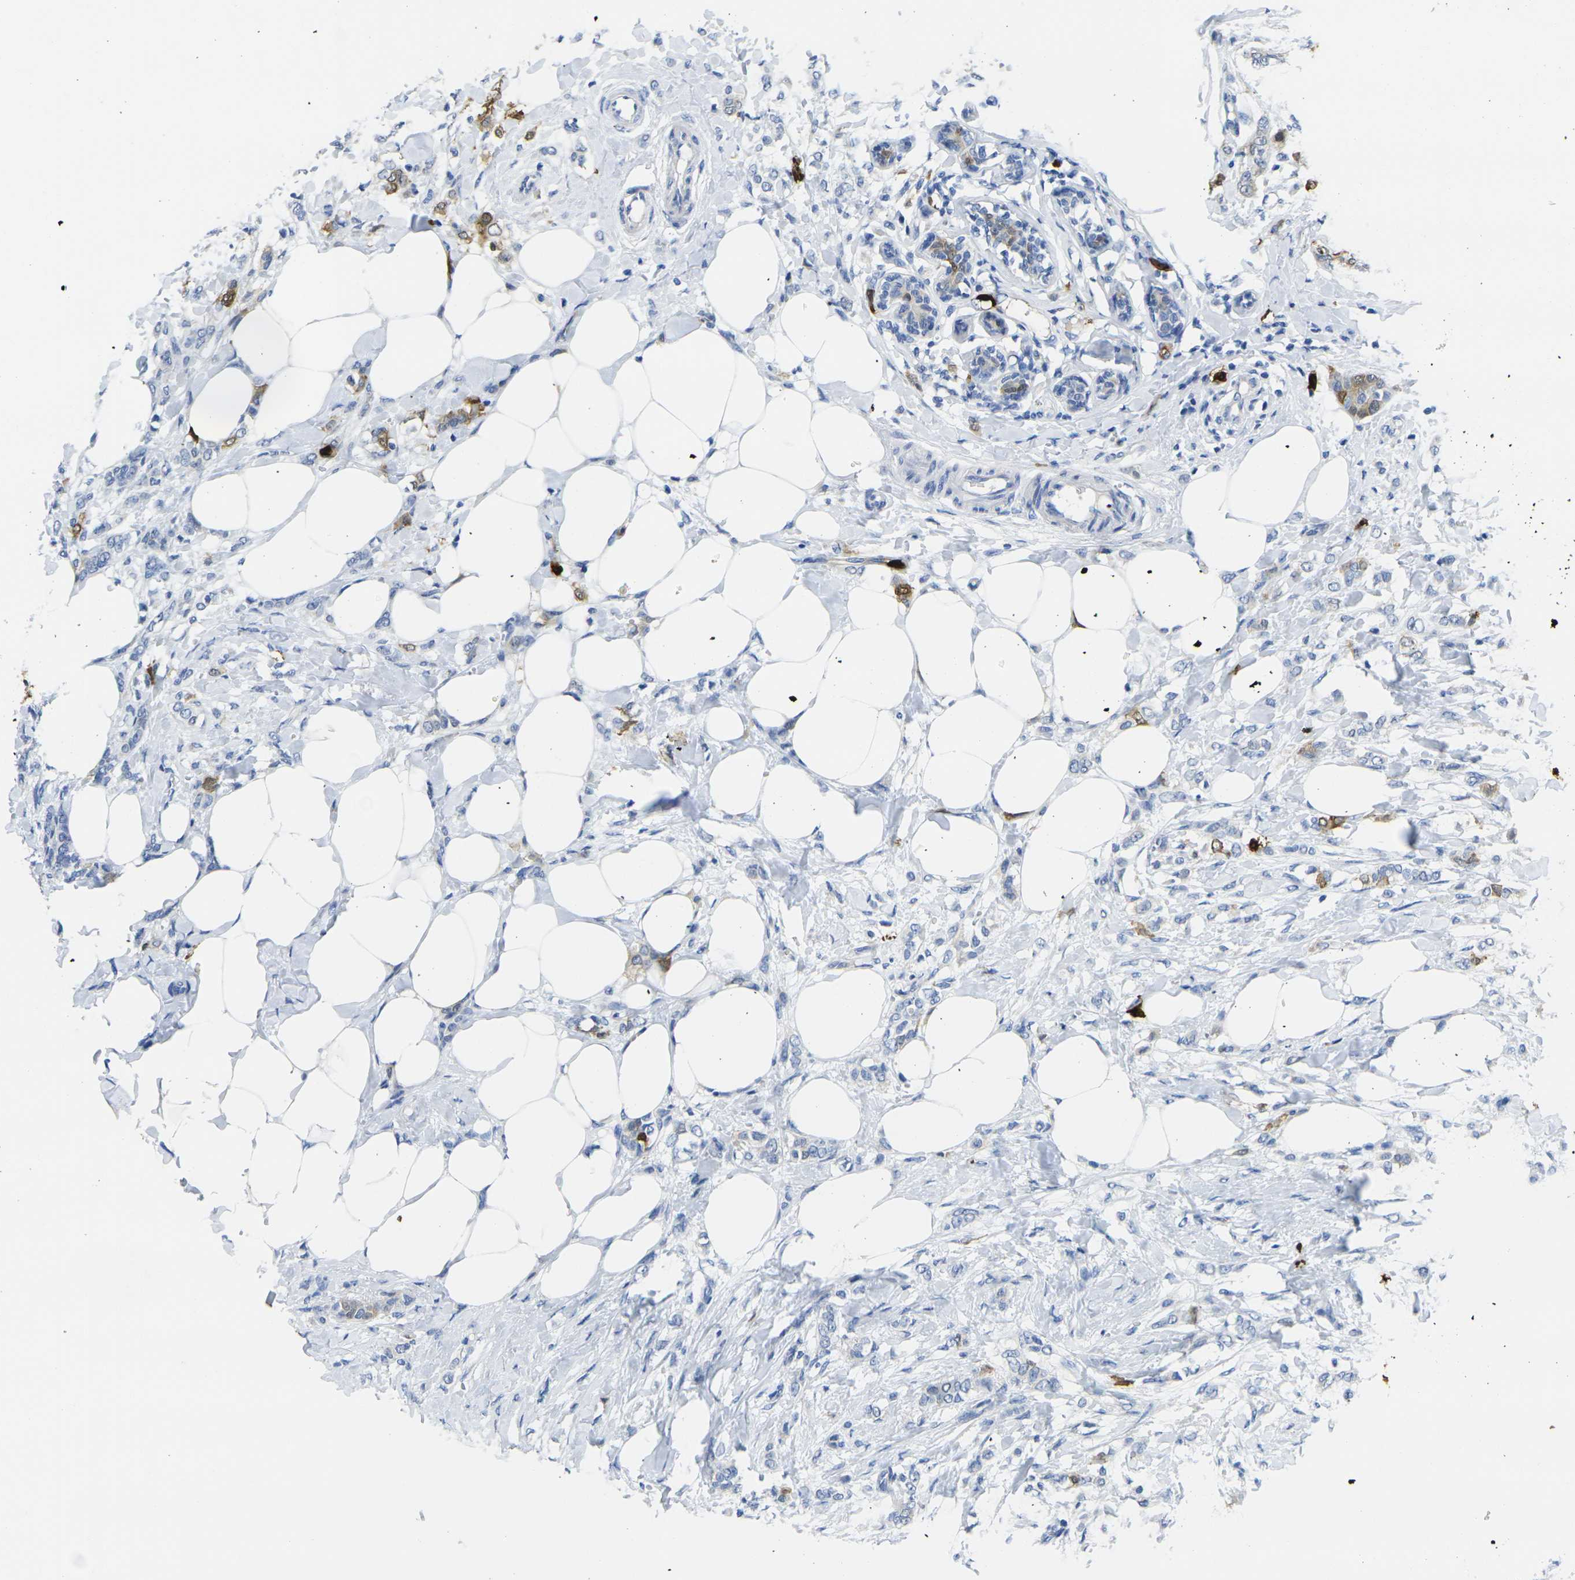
{"staining": {"intensity": "negative", "quantity": "none", "location": "none"}, "tissue": "breast cancer", "cell_type": "Tumor cells", "image_type": "cancer", "snomed": [{"axis": "morphology", "description": "Lobular carcinoma, in situ"}, {"axis": "morphology", "description": "Lobular carcinoma"}, {"axis": "topography", "description": "Breast"}], "caption": "The immunohistochemistry histopathology image has no significant staining in tumor cells of breast cancer (lobular carcinoma) tissue.", "gene": "S100A9", "patient": {"sex": "female", "age": 41}}